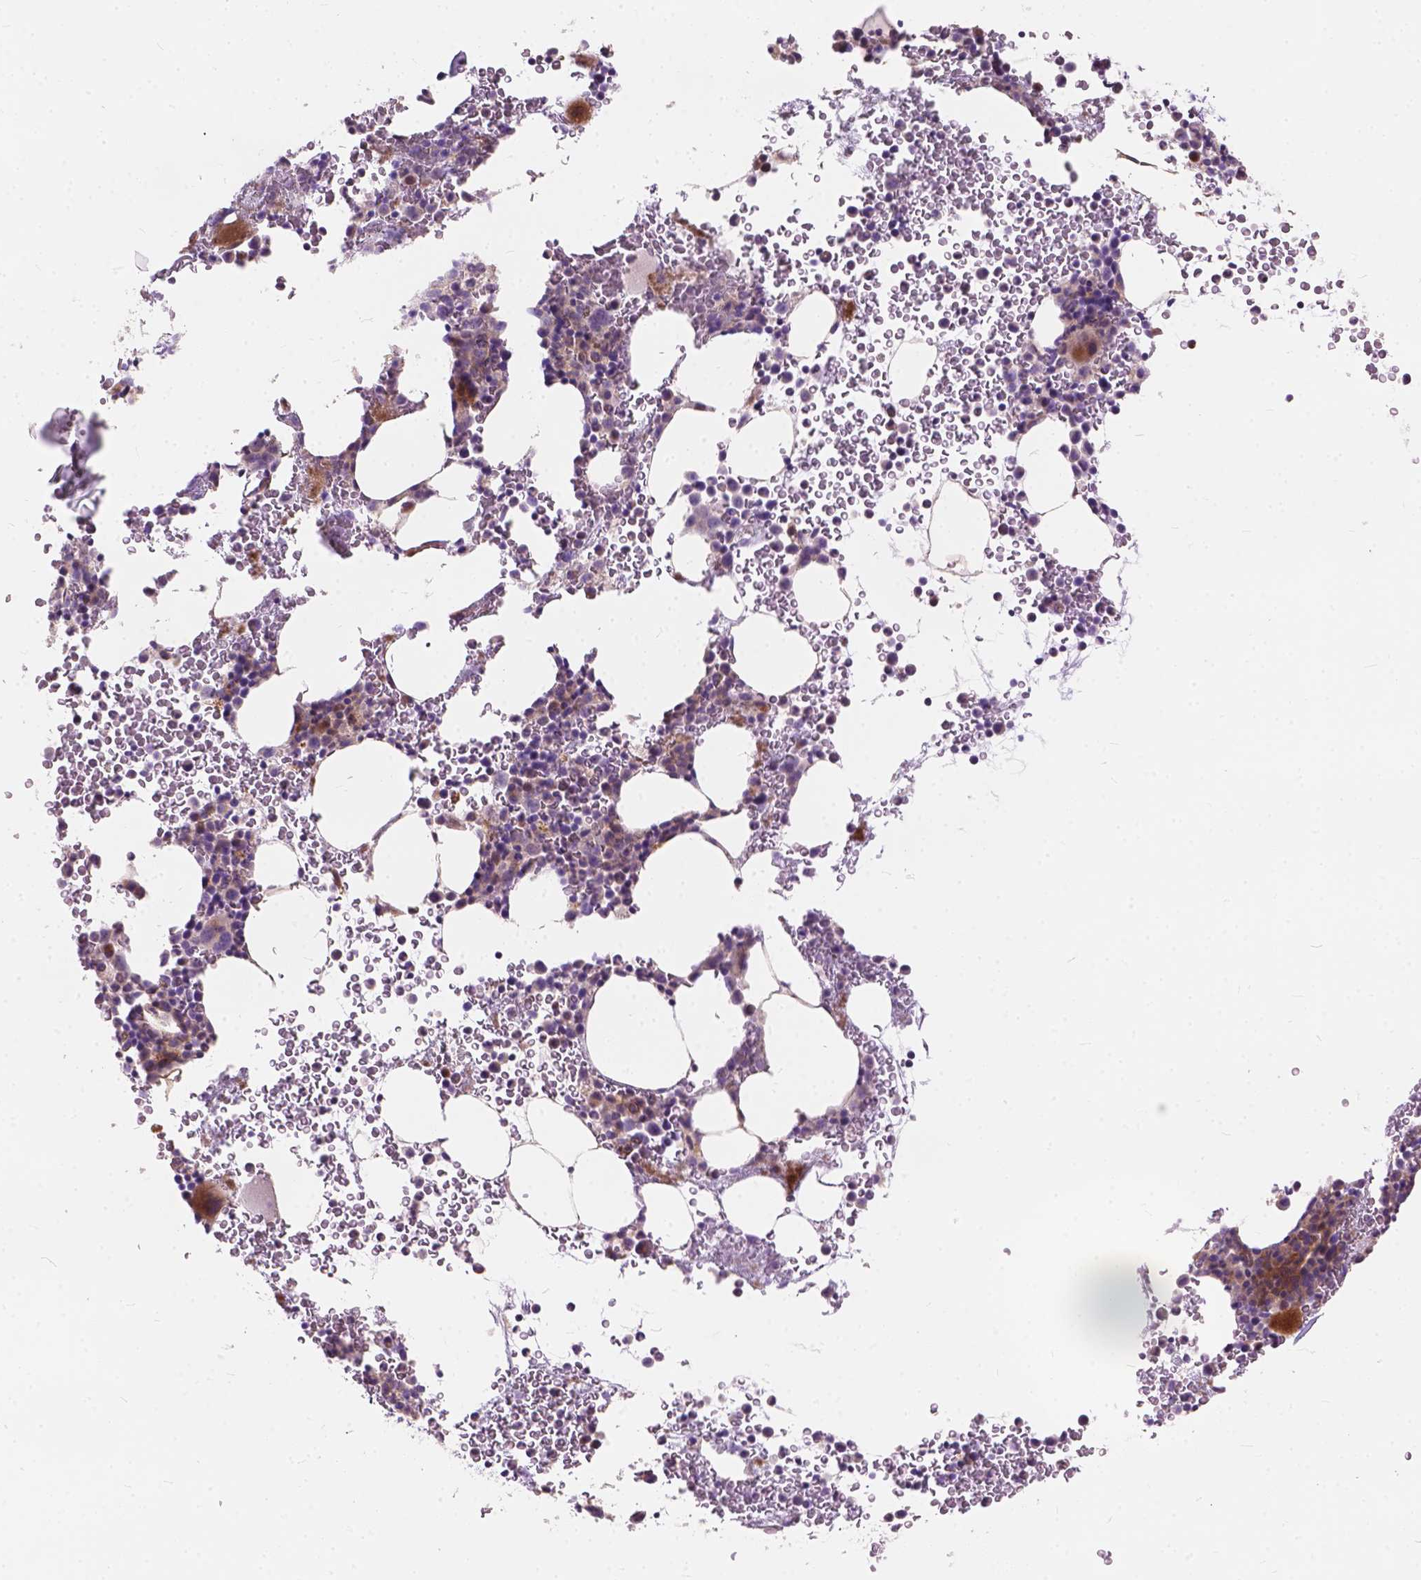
{"staining": {"intensity": "moderate", "quantity": "<25%", "location": "cytoplasmic/membranous"}, "tissue": "bone marrow", "cell_type": "Hematopoietic cells", "image_type": "normal", "snomed": [{"axis": "morphology", "description": "Normal tissue, NOS"}, {"axis": "topography", "description": "Bone marrow"}], "caption": "About <25% of hematopoietic cells in normal human bone marrow show moderate cytoplasmic/membranous protein positivity as visualized by brown immunohistochemical staining.", "gene": "MORN1", "patient": {"sex": "female", "age": 56}}